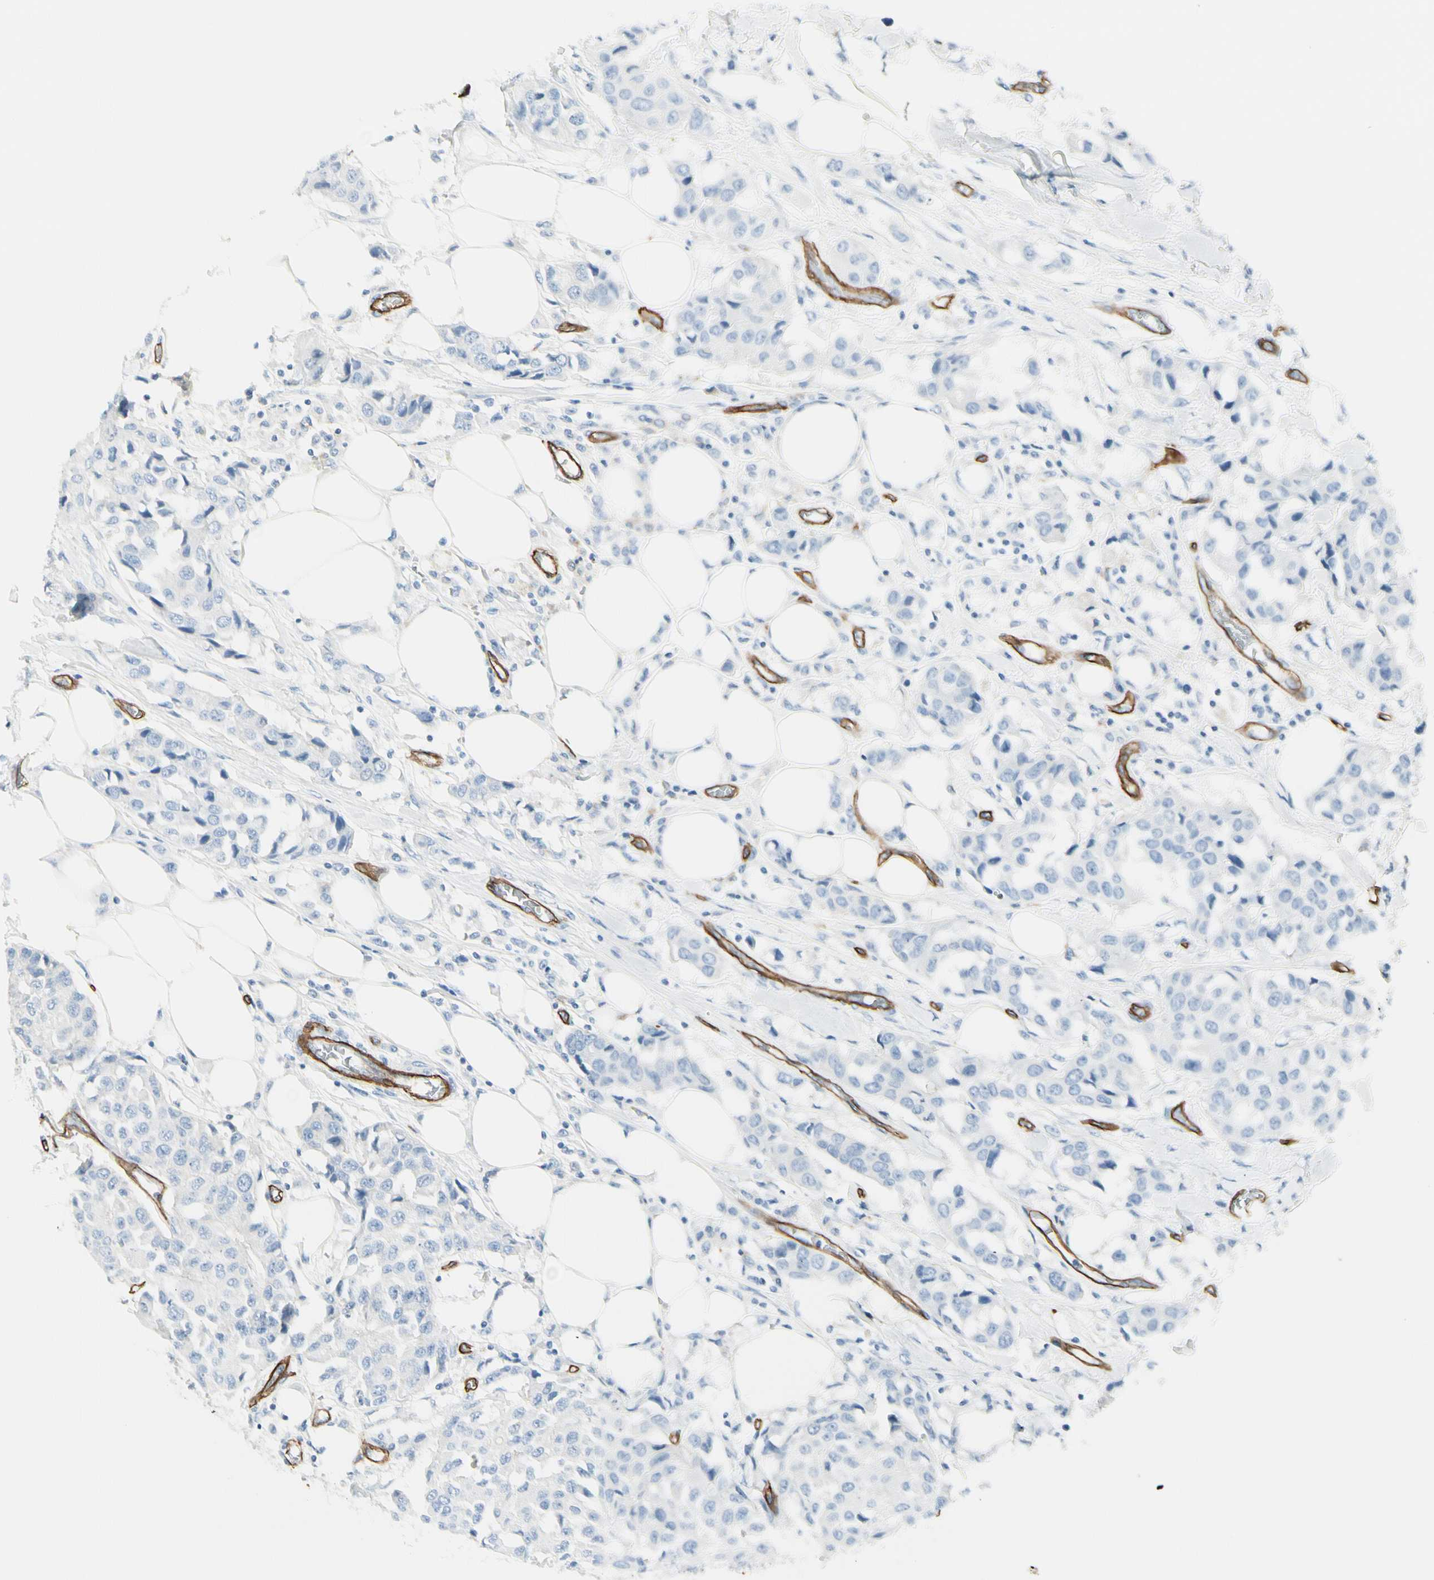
{"staining": {"intensity": "negative", "quantity": "none", "location": "none"}, "tissue": "breast cancer", "cell_type": "Tumor cells", "image_type": "cancer", "snomed": [{"axis": "morphology", "description": "Duct carcinoma"}, {"axis": "topography", "description": "Breast"}], "caption": "Immunohistochemistry (IHC) of human breast cancer exhibits no staining in tumor cells. (DAB immunohistochemistry (IHC) visualized using brightfield microscopy, high magnification).", "gene": "CD93", "patient": {"sex": "female", "age": 80}}